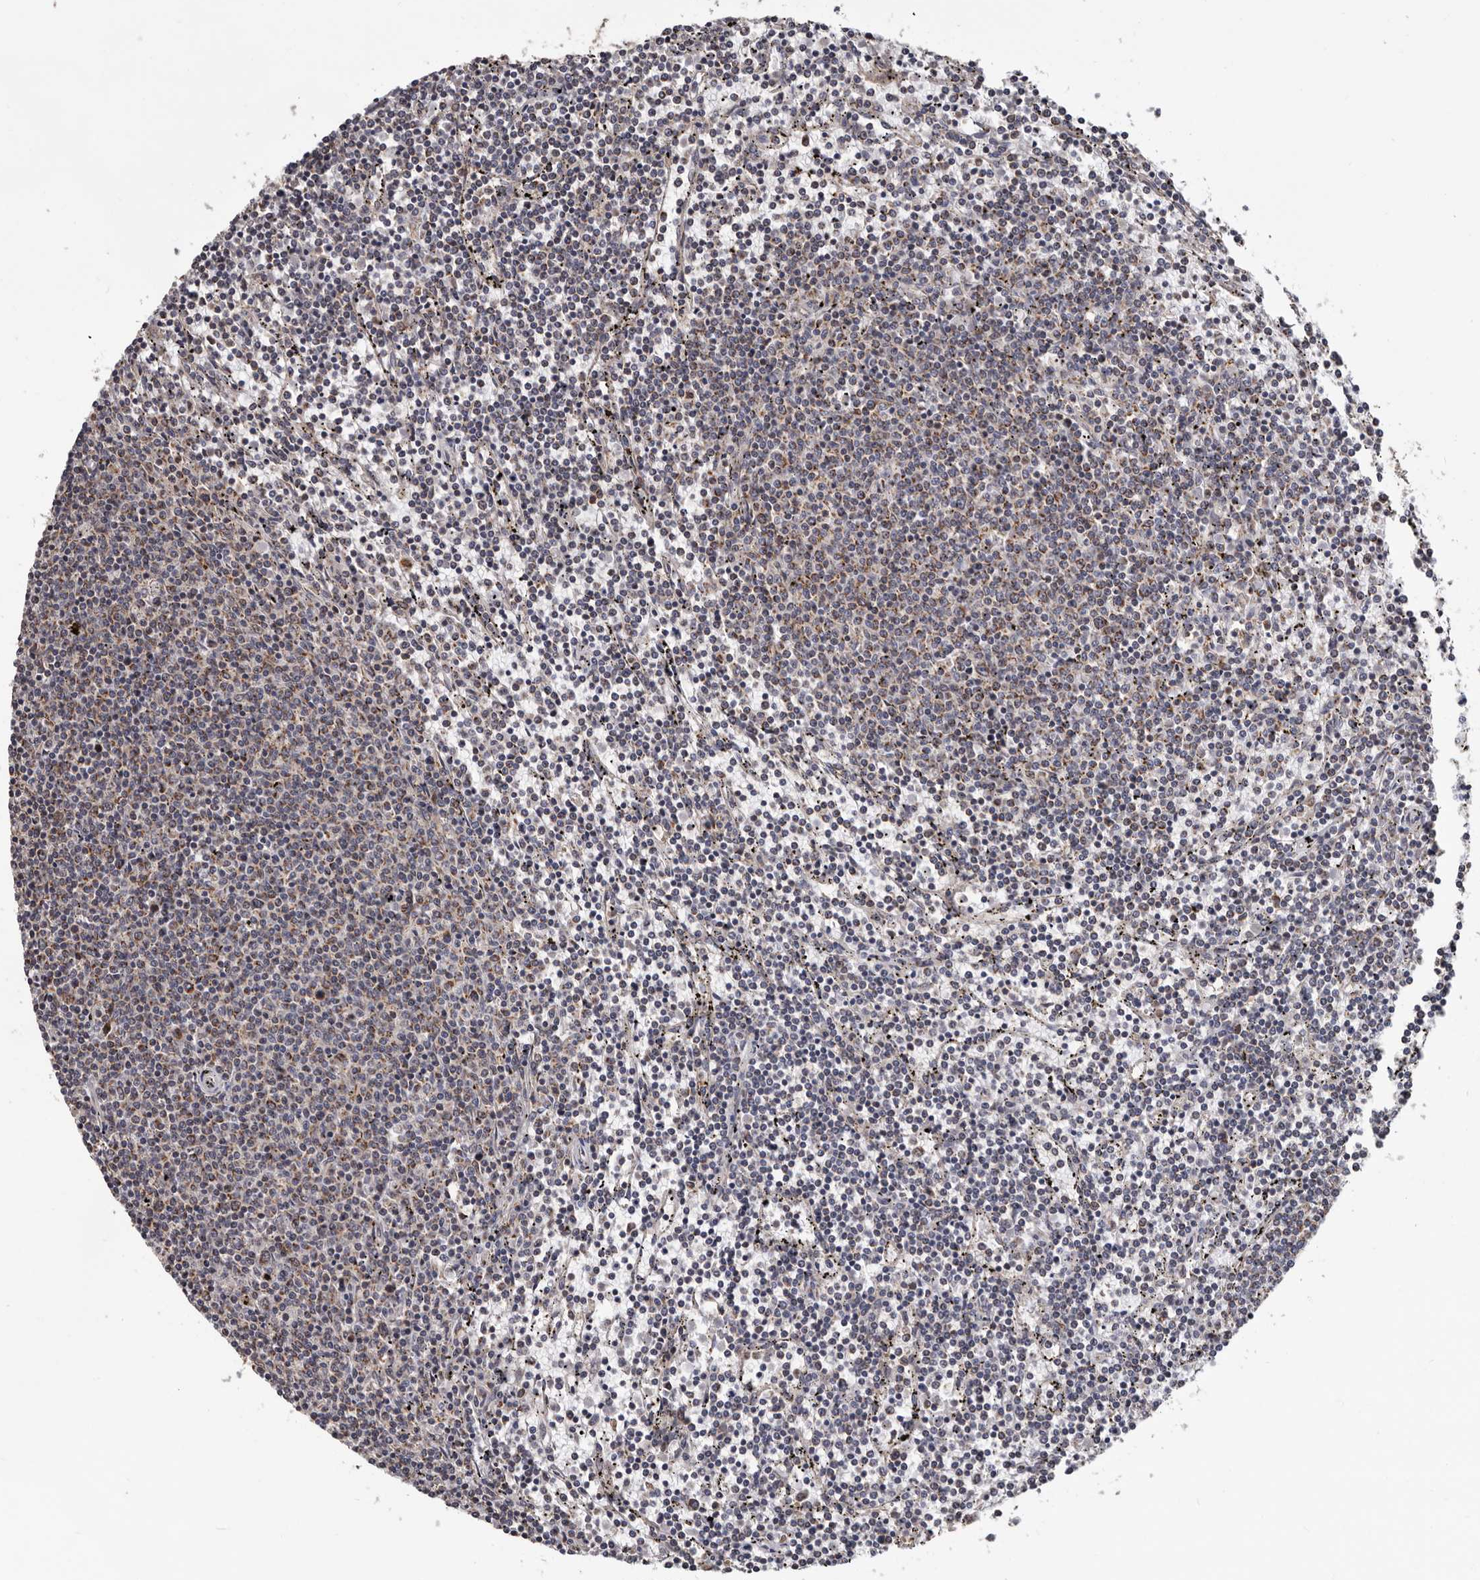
{"staining": {"intensity": "weak", "quantity": "<25%", "location": "cytoplasmic/membranous"}, "tissue": "lymphoma", "cell_type": "Tumor cells", "image_type": "cancer", "snomed": [{"axis": "morphology", "description": "Malignant lymphoma, non-Hodgkin's type, Low grade"}, {"axis": "topography", "description": "Spleen"}], "caption": "Human lymphoma stained for a protein using immunohistochemistry demonstrates no positivity in tumor cells.", "gene": "MRPL18", "patient": {"sex": "female", "age": 50}}